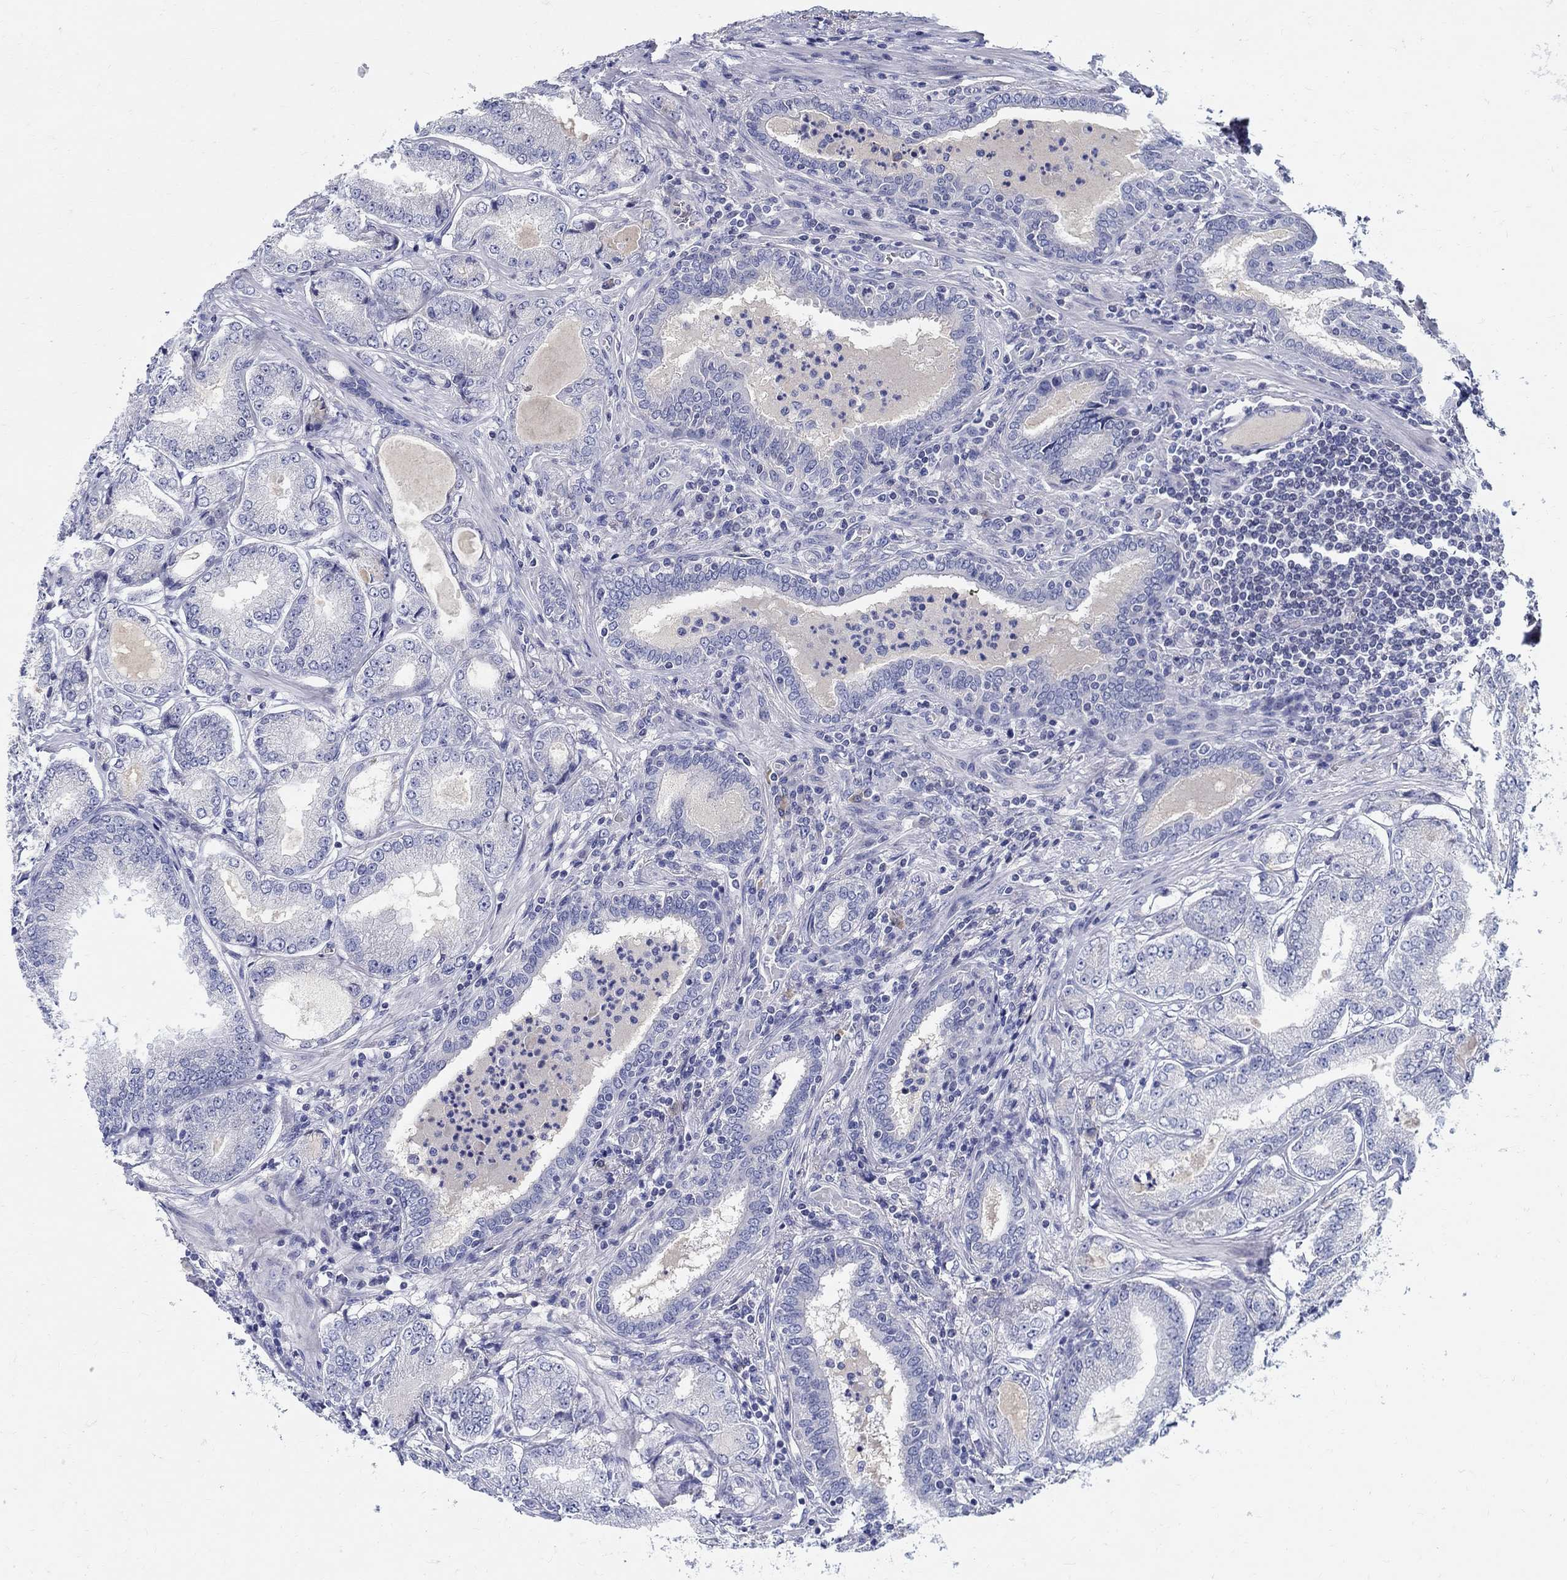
{"staining": {"intensity": "negative", "quantity": "none", "location": "none"}, "tissue": "prostate cancer", "cell_type": "Tumor cells", "image_type": "cancer", "snomed": [{"axis": "morphology", "description": "Adenocarcinoma, NOS"}, {"axis": "topography", "description": "Prostate"}], "caption": "This is an immunohistochemistry histopathology image of human prostate cancer (adenocarcinoma). There is no staining in tumor cells.", "gene": "CRYGD", "patient": {"sex": "male", "age": 65}}